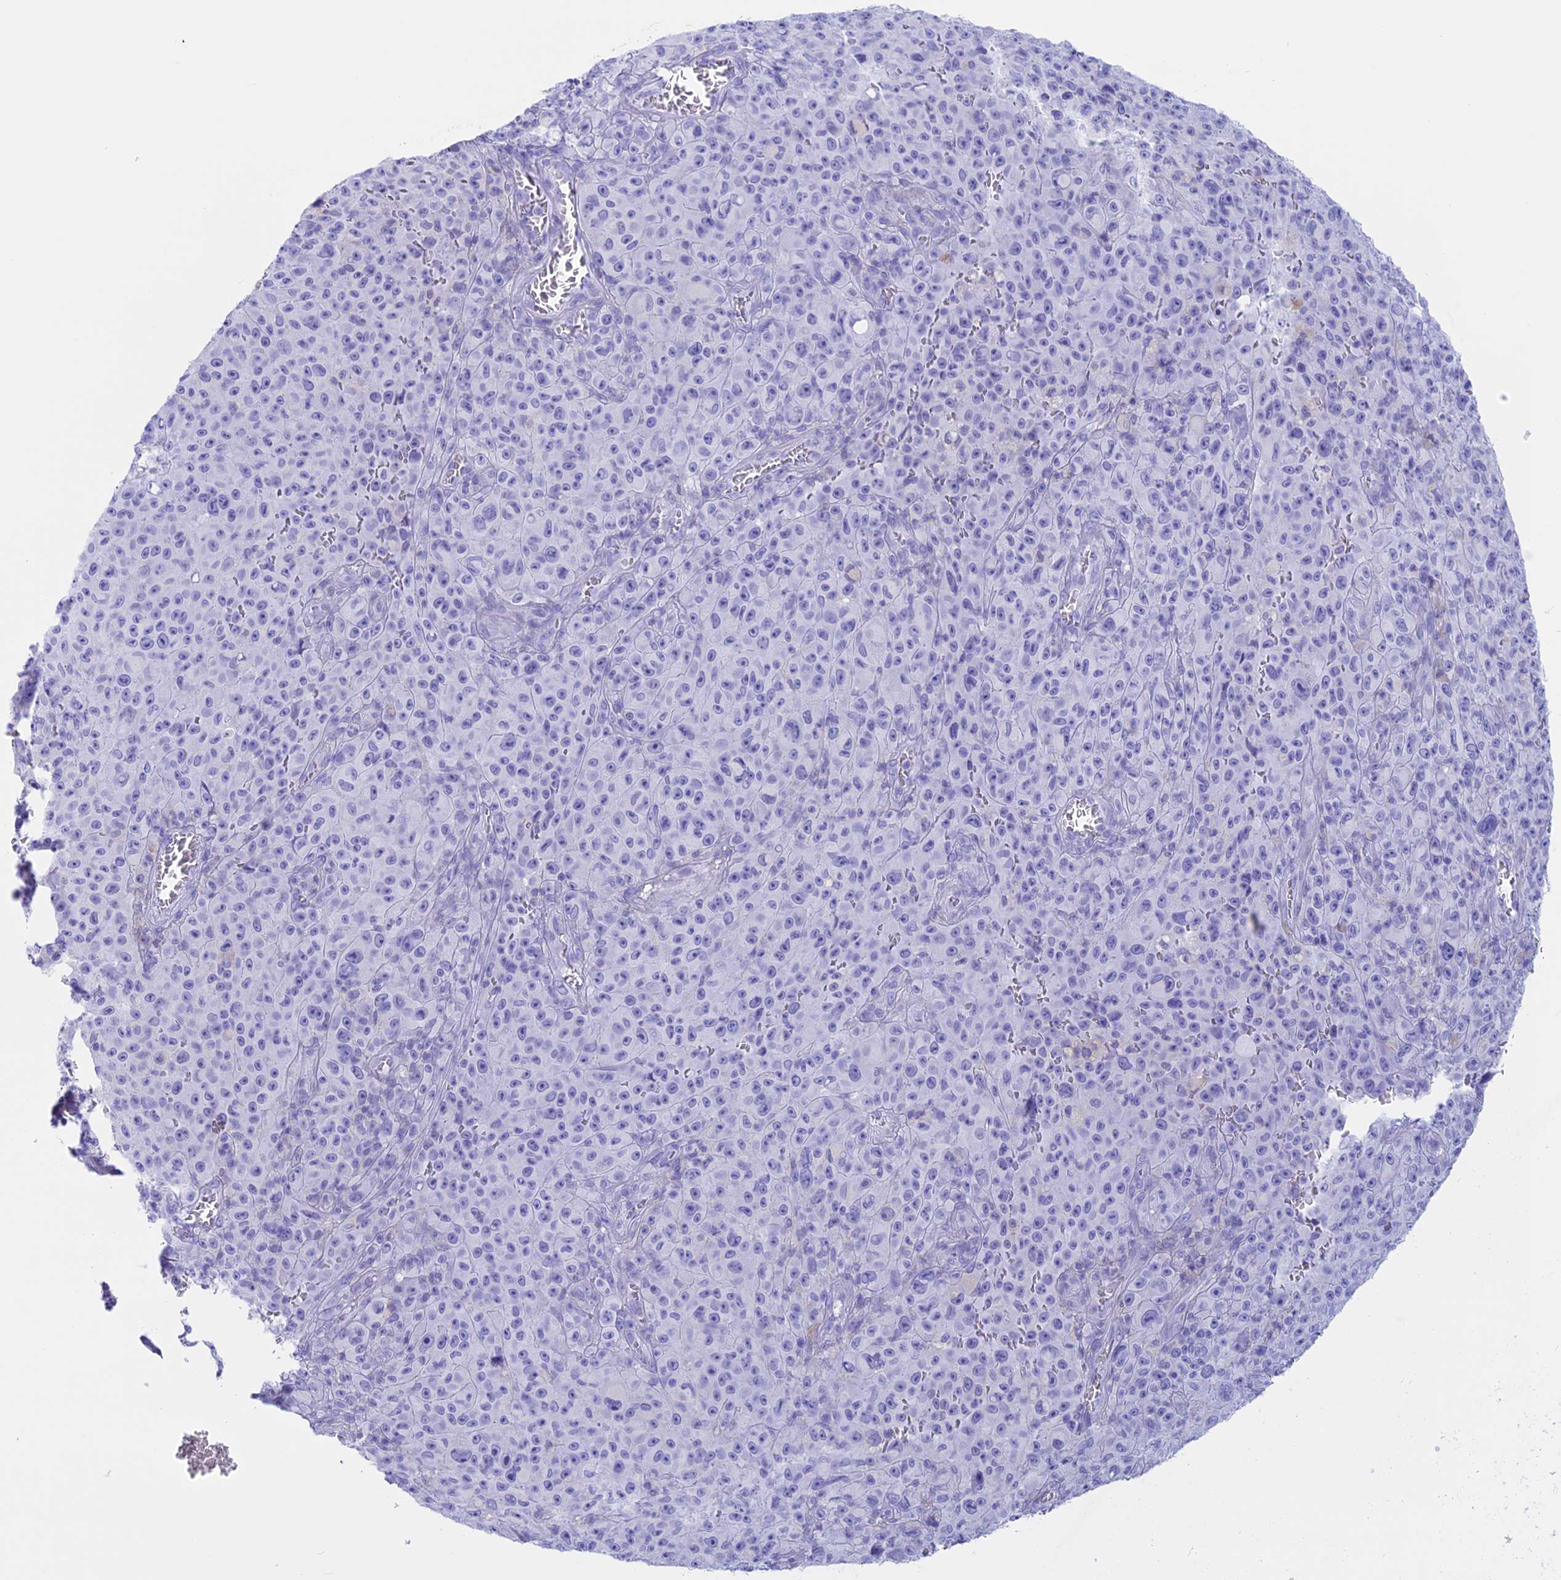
{"staining": {"intensity": "negative", "quantity": "none", "location": "none"}, "tissue": "melanoma", "cell_type": "Tumor cells", "image_type": "cancer", "snomed": [{"axis": "morphology", "description": "Malignant melanoma, NOS"}, {"axis": "topography", "description": "Skin"}], "caption": "This is a image of immunohistochemistry staining of melanoma, which shows no expression in tumor cells.", "gene": "RP1", "patient": {"sex": "female", "age": 82}}